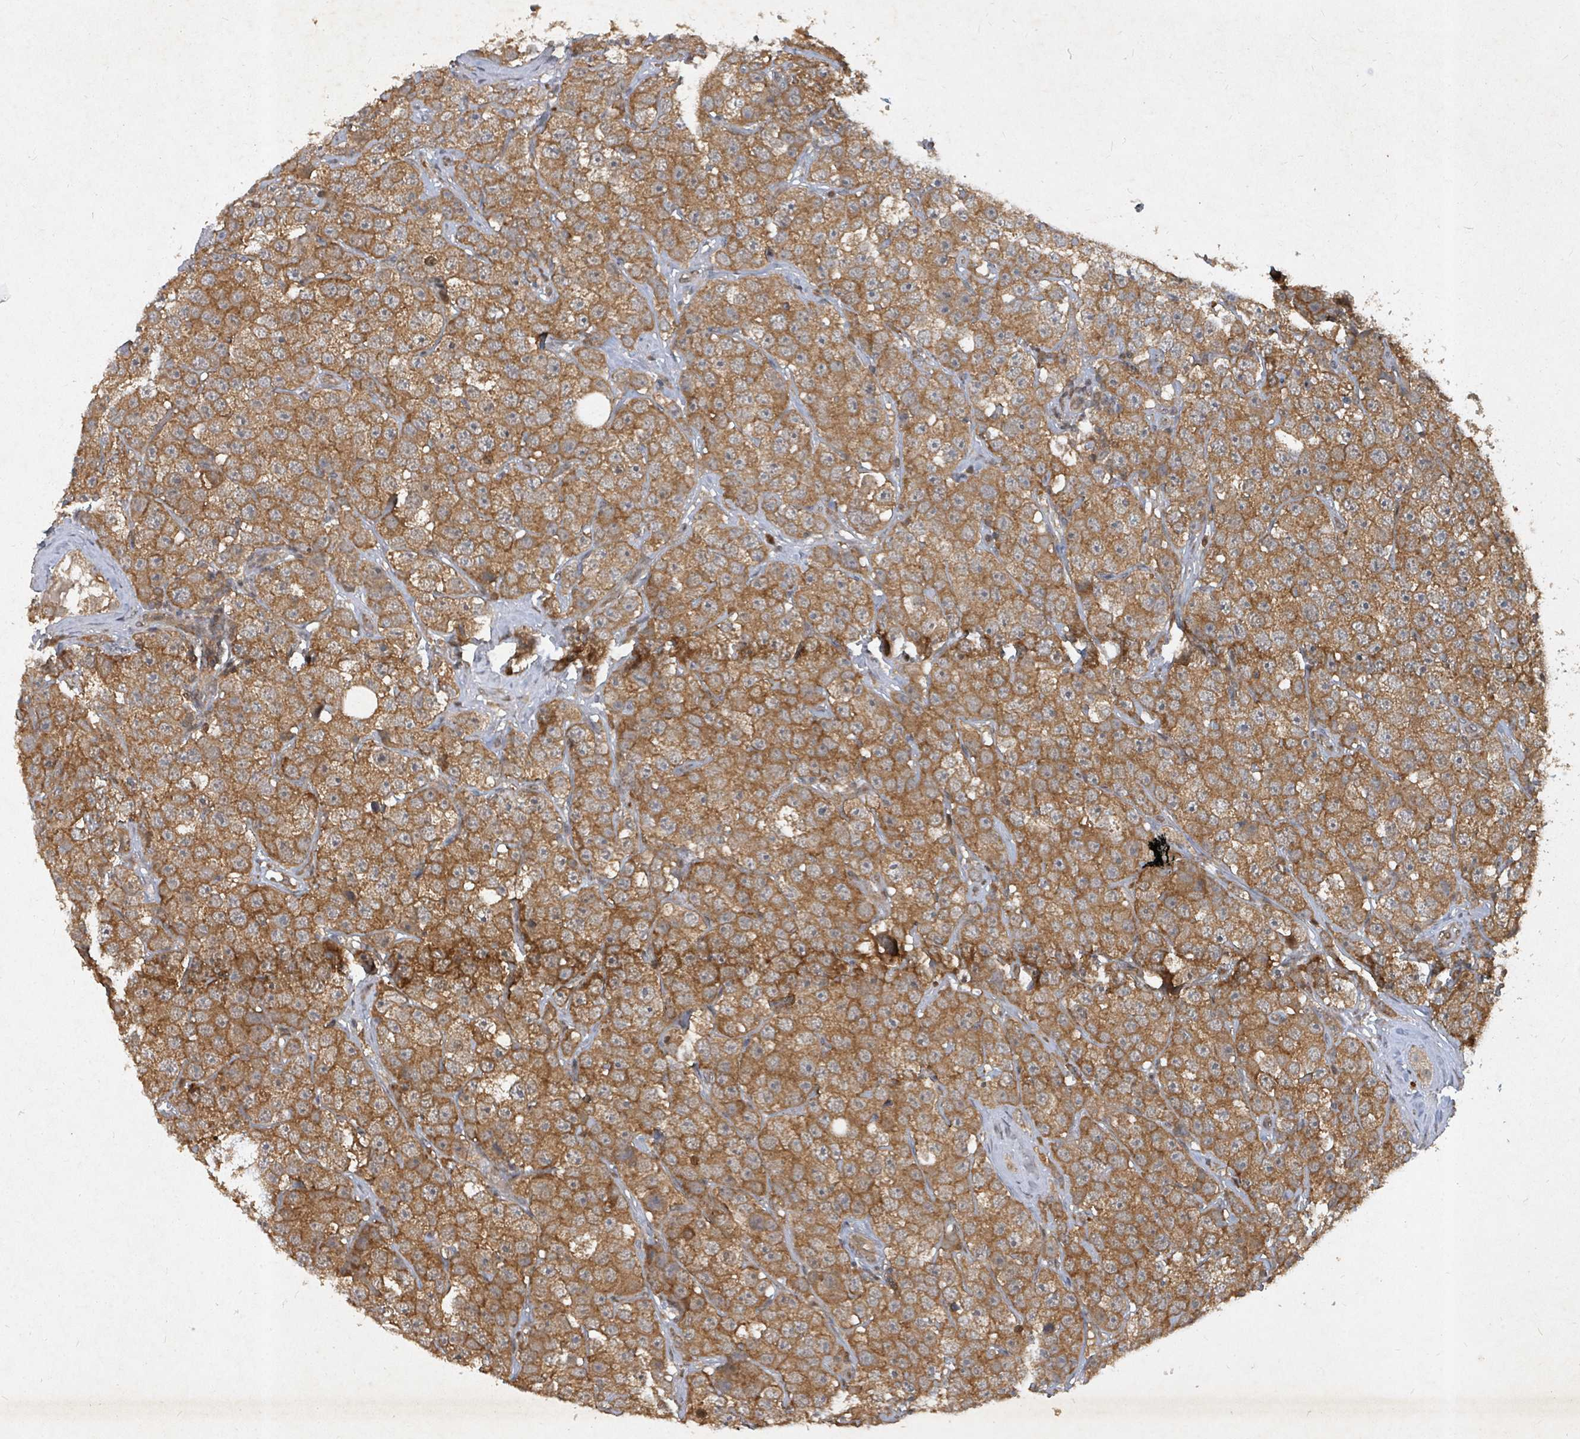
{"staining": {"intensity": "moderate", "quantity": ">75%", "location": "cytoplasmic/membranous"}, "tissue": "testis cancer", "cell_type": "Tumor cells", "image_type": "cancer", "snomed": [{"axis": "morphology", "description": "Seminoma, NOS"}, {"axis": "topography", "description": "Testis"}], "caption": "Moderate cytoplasmic/membranous protein positivity is seen in about >75% of tumor cells in testis cancer (seminoma). The staining was performed using DAB, with brown indicating positive protein expression. Nuclei are stained blue with hematoxylin.", "gene": "KDM4E", "patient": {"sex": "male", "age": 28}}